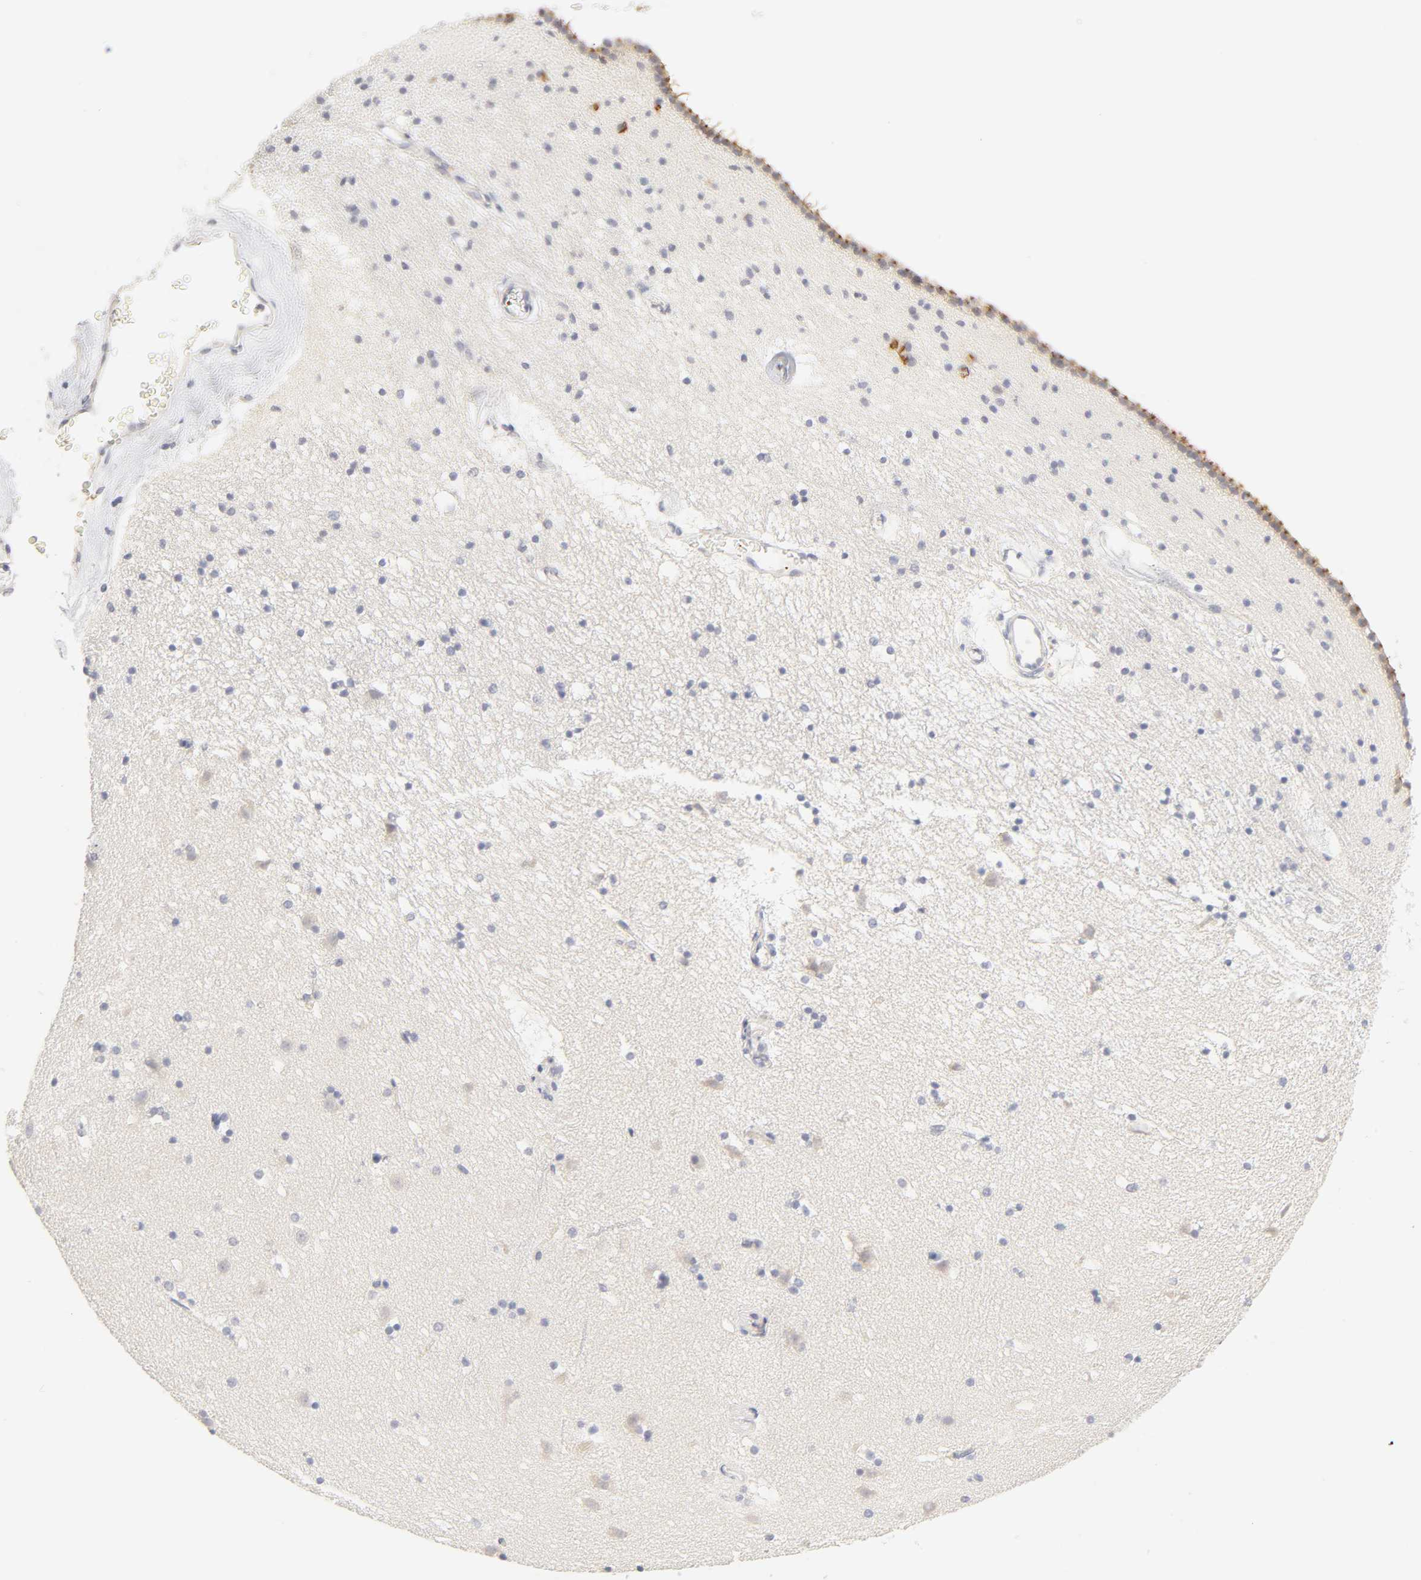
{"staining": {"intensity": "negative", "quantity": "none", "location": "none"}, "tissue": "caudate", "cell_type": "Glial cells", "image_type": "normal", "snomed": [{"axis": "morphology", "description": "Normal tissue, NOS"}, {"axis": "topography", "description": "Lateral ventricle wall"}], "caption": "A high-resolution image shows immunohistochemistry staining of benign caudate, which demonstrates no significant positivity in glial cells.", "gene": "CYP4B1", "patient": {"sex": "male", "age": 45}}